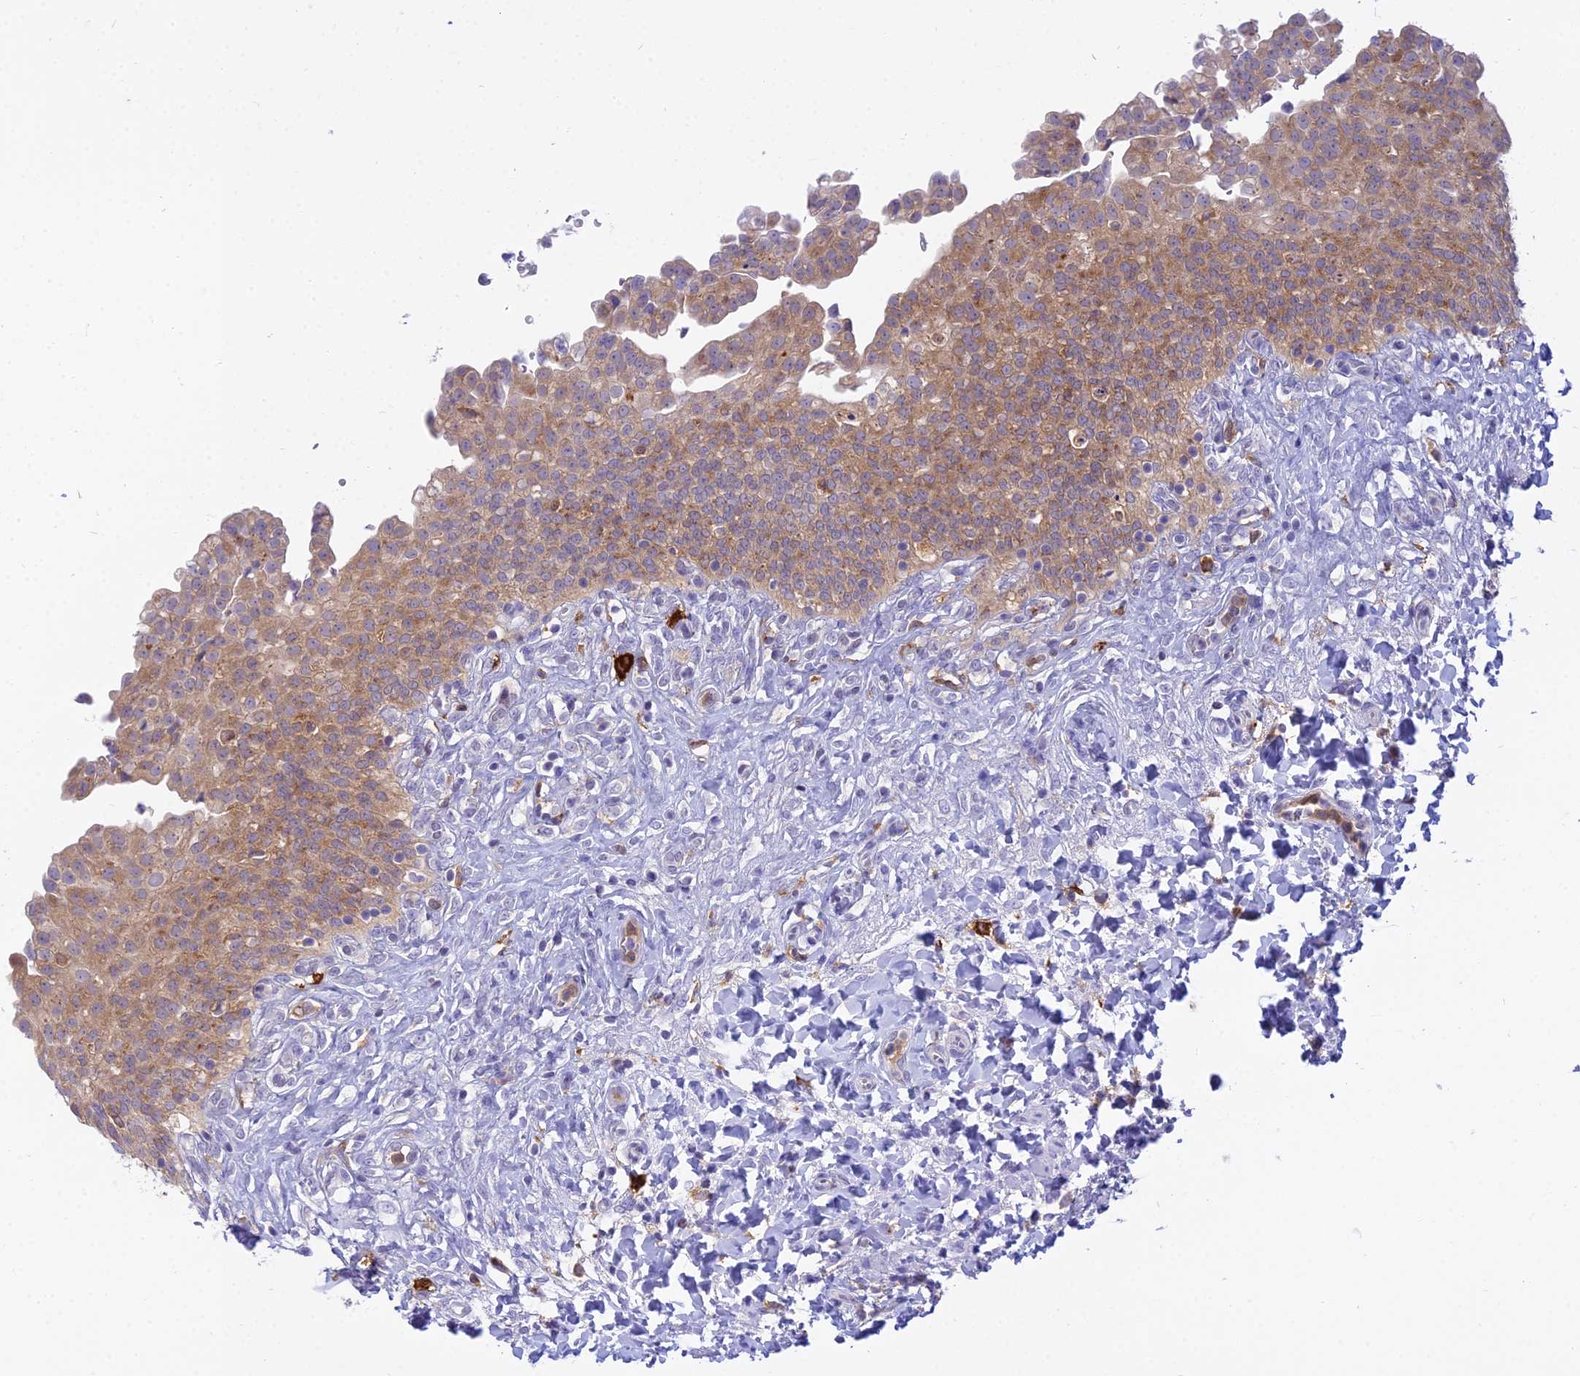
{"staining": {"intensity": "moderate", "quantity": ">75%", "location": "cytoplasmic/membranous"}, "tissue": "urinary bladder", "cell_type": "Urothelial cells", "image_type": "normal", "snomed": [{"axis": "morphology", "description": "Urothelial carcinoma, High grade"}, {"axis": "topography", "description": "Urinary bladder"}], "caption": "DAB (3,3'-diaminobenzidine) immunohistochemical staining of normal urinary bladder reveals moderate cytoplasmic/membranous protein expression in about >75% of urothelial cells.", "gene": "UBE2G1", "patient": {"sex": "male", "age": 46}}